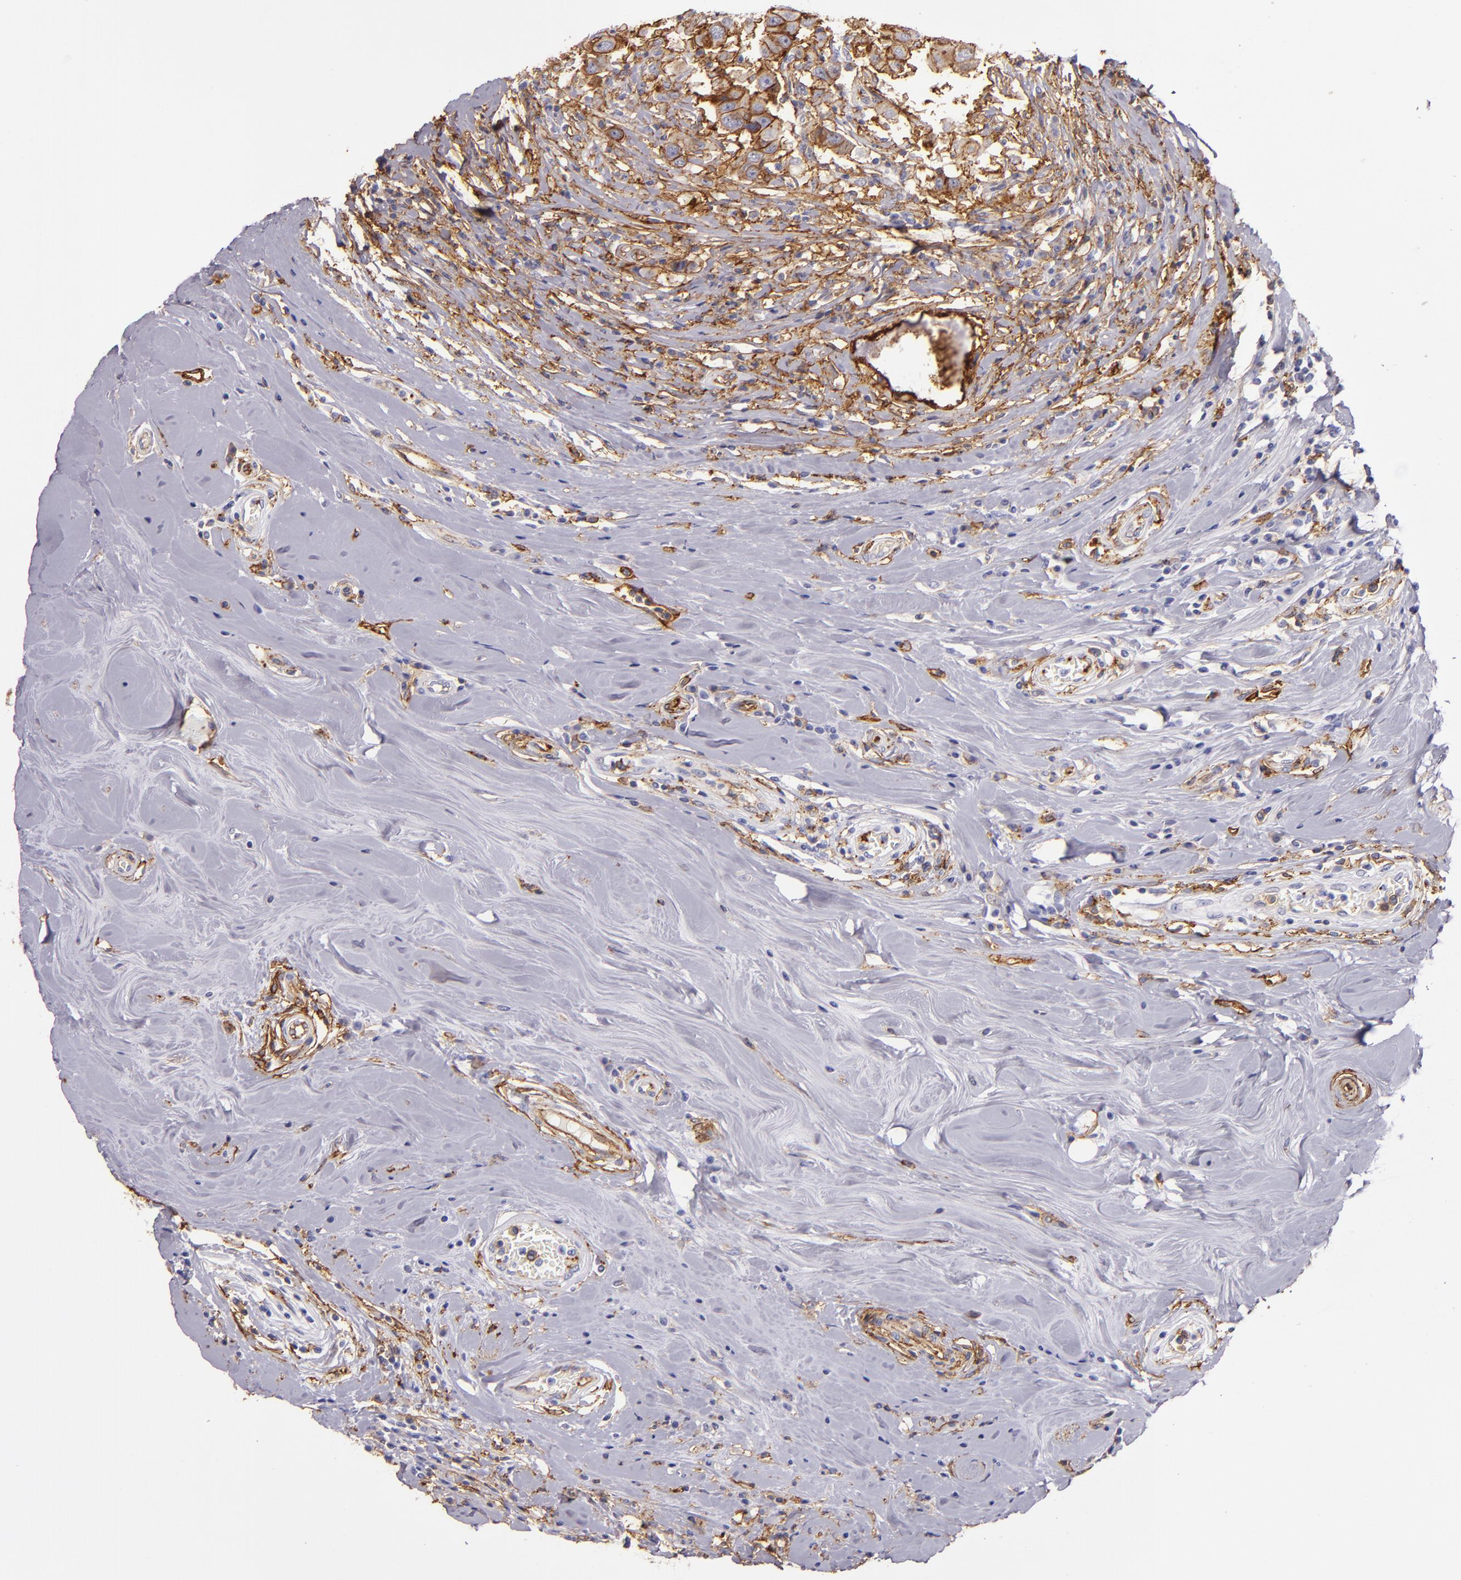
{"staining": {"intensity": "strong", "quantity": ">75%", "location": "cytoplasmic/membranous"}, "tissue": "breast cancer", "cell_type": "Tumor cells", "image_type": "cancer", "snomed": [{"axis": "morphology", "description": "Duct carcinoma"}, {"axis": "topography", "description": "Breast"}], "caption": "Breast cancer stained with a protein marker displays strong staining in tumor cells.", "gene": "CD9", "patient": {"sex": "female", "age": 27}}